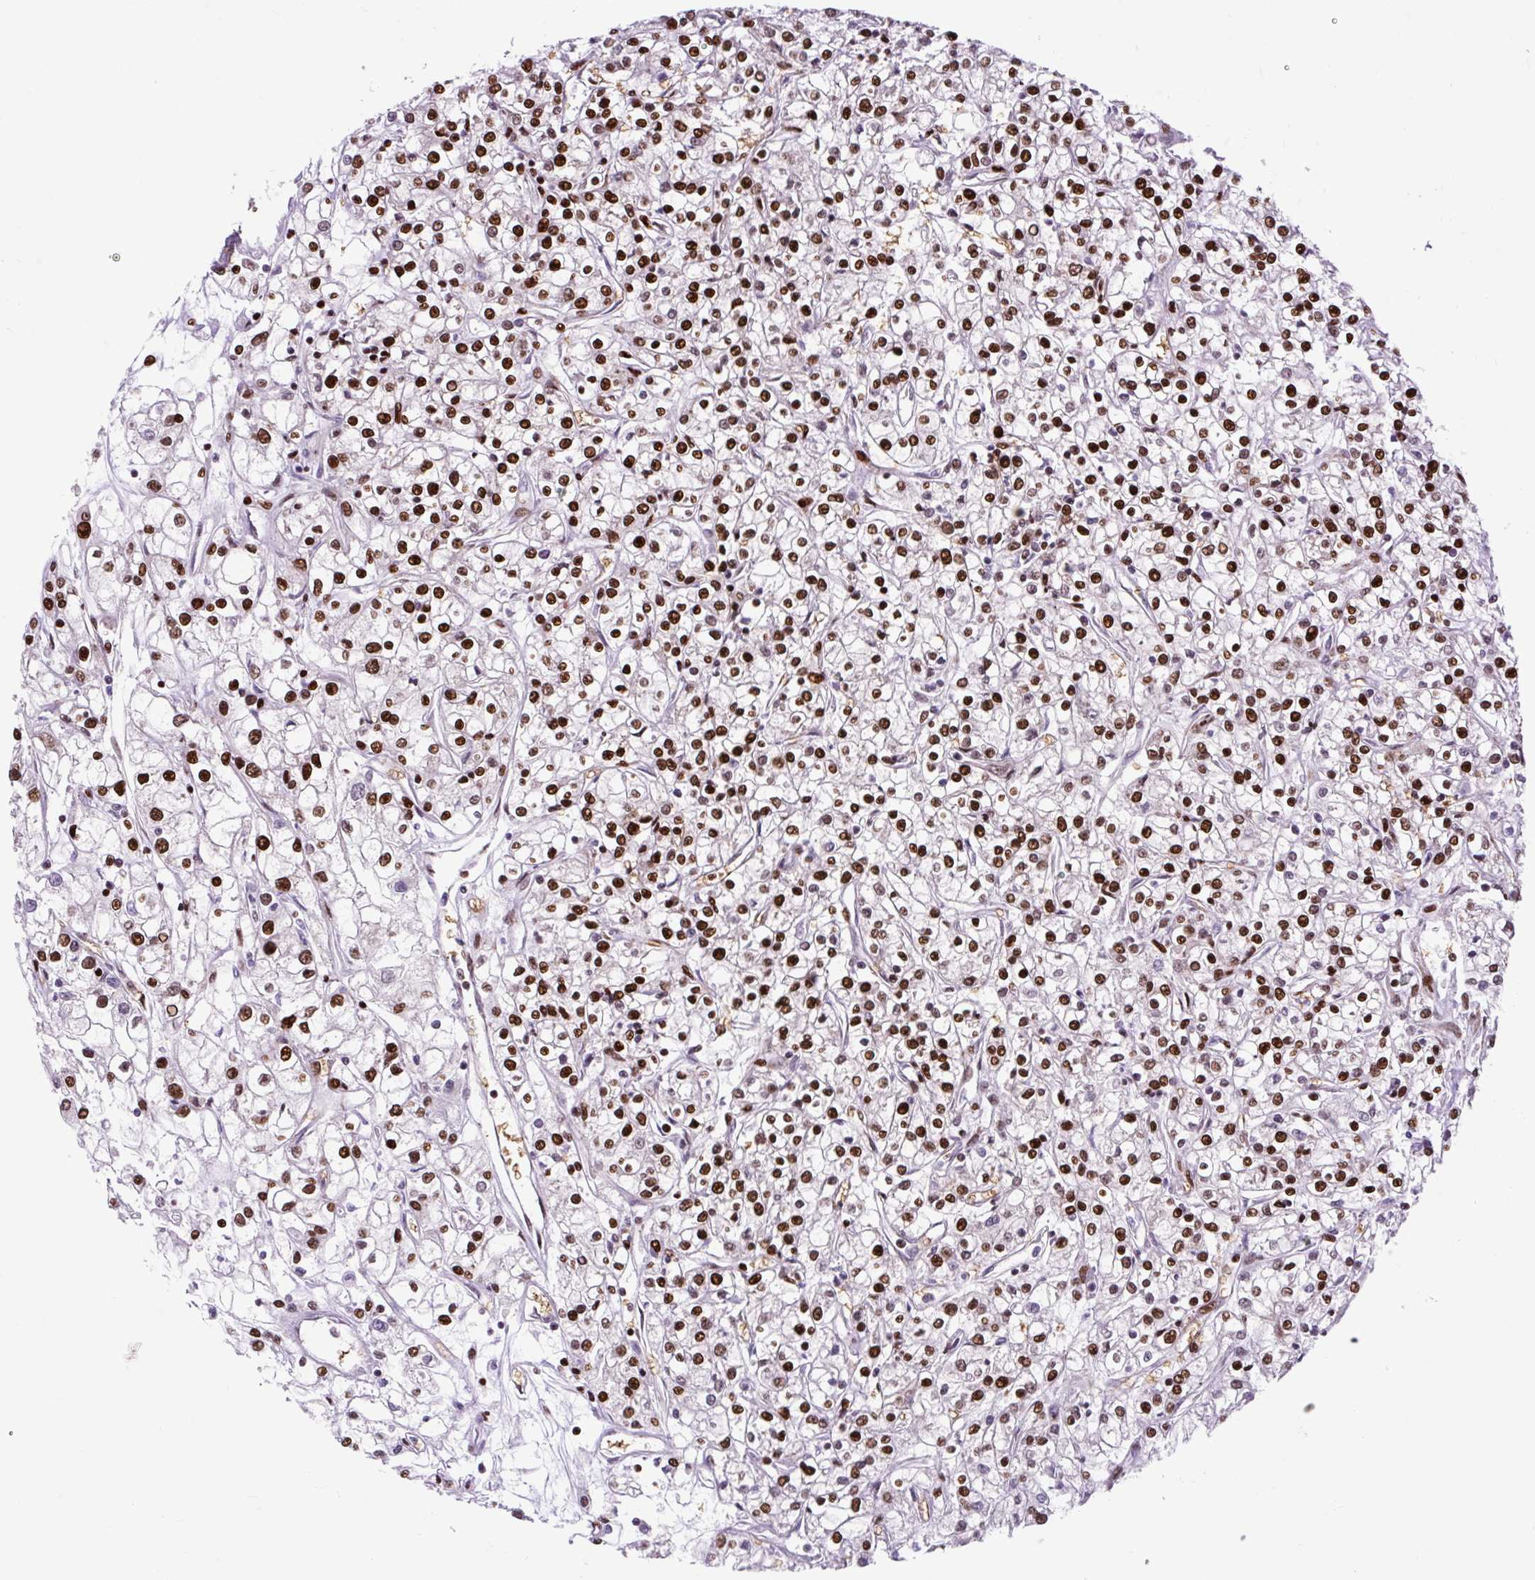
{"staining": {"intensity": "strong", "quantity": ">75%", "location": "nuclear"}, "tissue": "renal cancer", "cell_type": "Tumor cells", "image_type": "cancer", "snomed": [{"axis": "morphology", "description": "Adenocarcinoma, NOS"}, {"axis": "topography", "description": "Kidney"}], "caption": "Renal adenocarcinoma stained for a protein displays strong nuclear positivity in tumor cells. (DAB (3,3'-diaminobenzidine) IHC, brown staining for protein, blue staining for nuclei).", "gene": "FUS", "patient": {"sex": "female", "age": 59}}